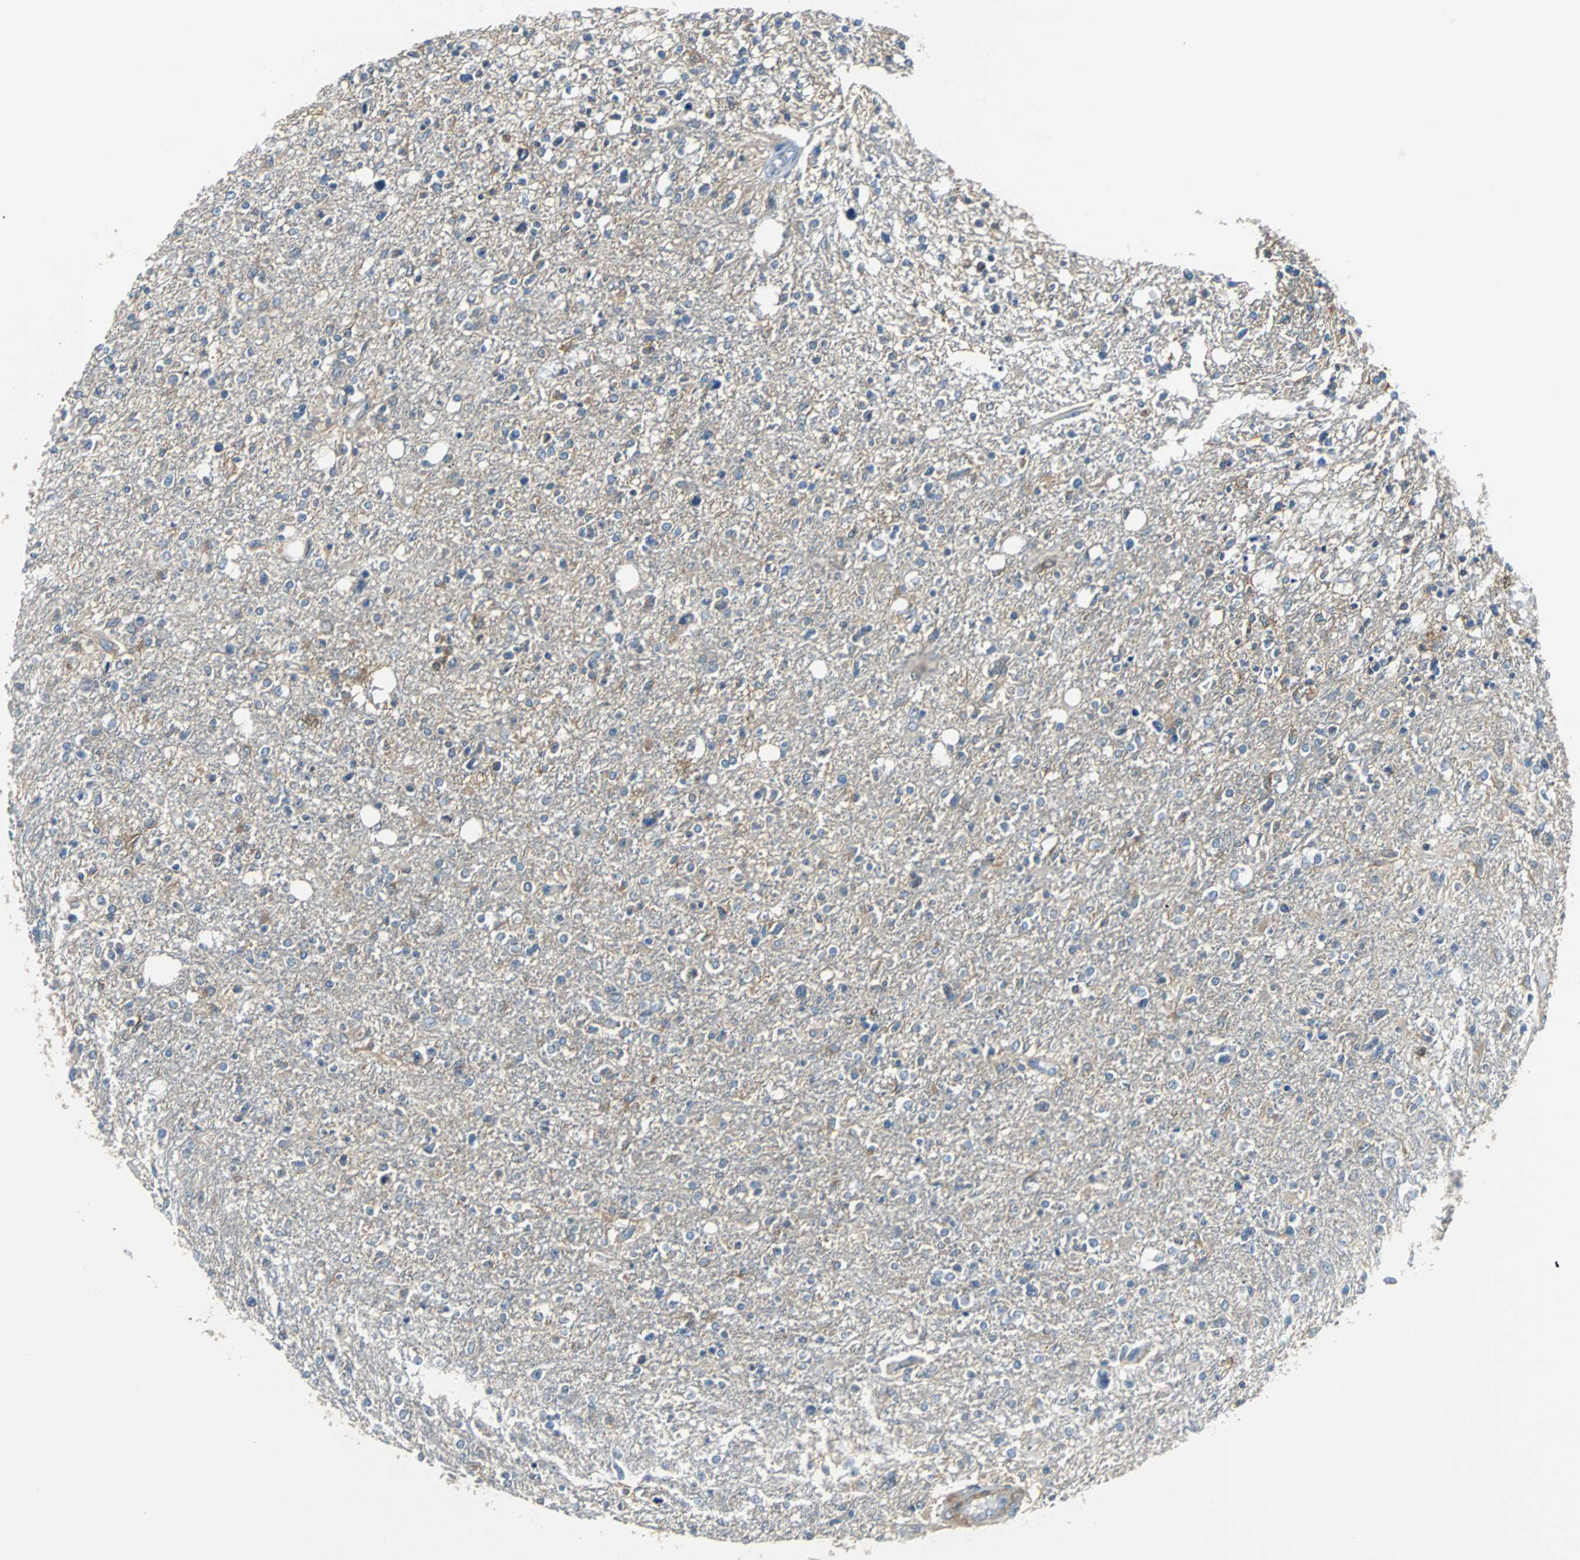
{"staining": {"intensity": "negative", "quantity": "none", "location": "none"}, "tissue": "glioma", "cell_type": "Tumor cells", "image_type": "cancer", "snomed": [{"axis": "morphology", "description": "Glioma, malignant, High grade"}, {"axis": "topography", "description": "Cerebral cortex"}], "caption": "The image shows no significant staining in tumor cells of malignant high-grade glioma. (DAB IHC, high magnification).", "gene": "TSC22D4", "patient": {"sex": "male", "age": 76}}